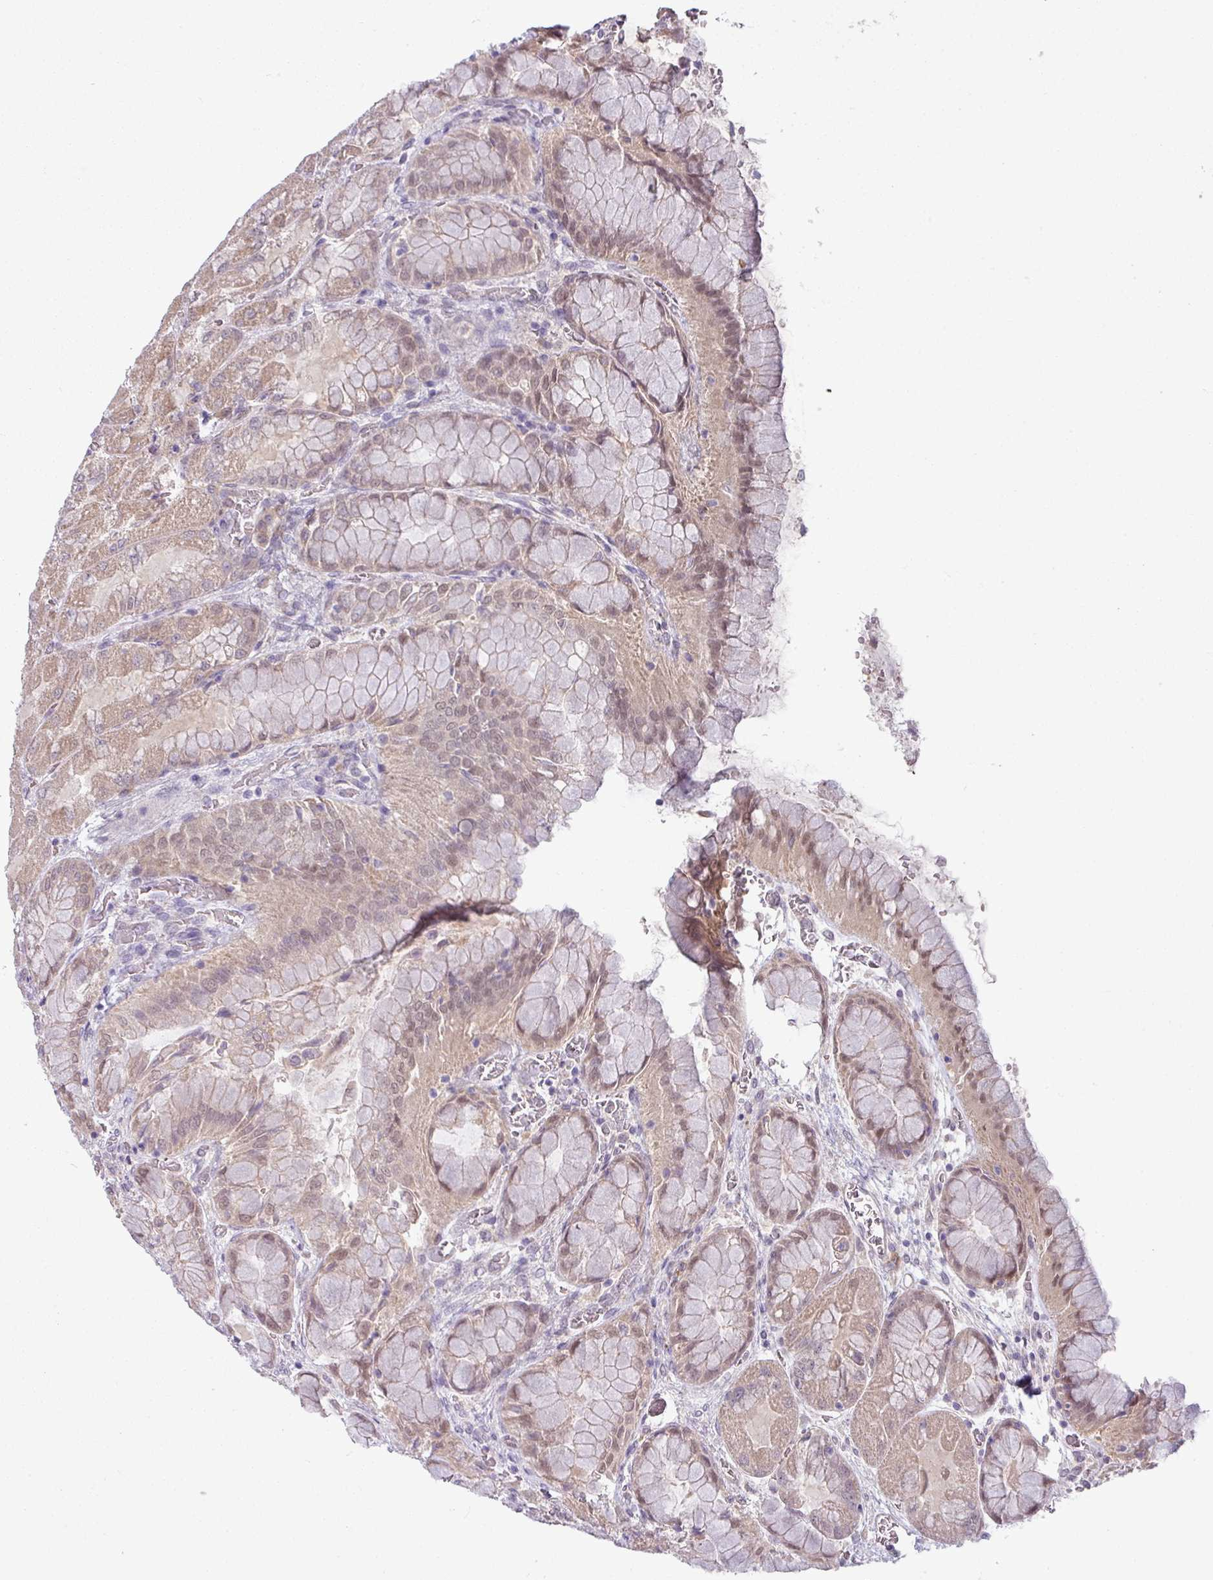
{"staining": {"intensity": "weak", "quantity": ">75%", "location": "cytoplasmic/membranous,nuclear"}, "tissue": "stomach", "cell_type": "Glandular cells", "image_type": "normal", "snomed": [{"axis": "morphology", "description": "Normal tissue, NOS"}, {"axis": "topography", "description": "Stomach"}], "caption": "Protein staining of unremarkable stomach reveals weak cytoplasmic/membranous,nuclear expression in approximately >75% of glandular cells.", "gene": "CCDC144A", "patient": {"sex": "female", "age": 61}}